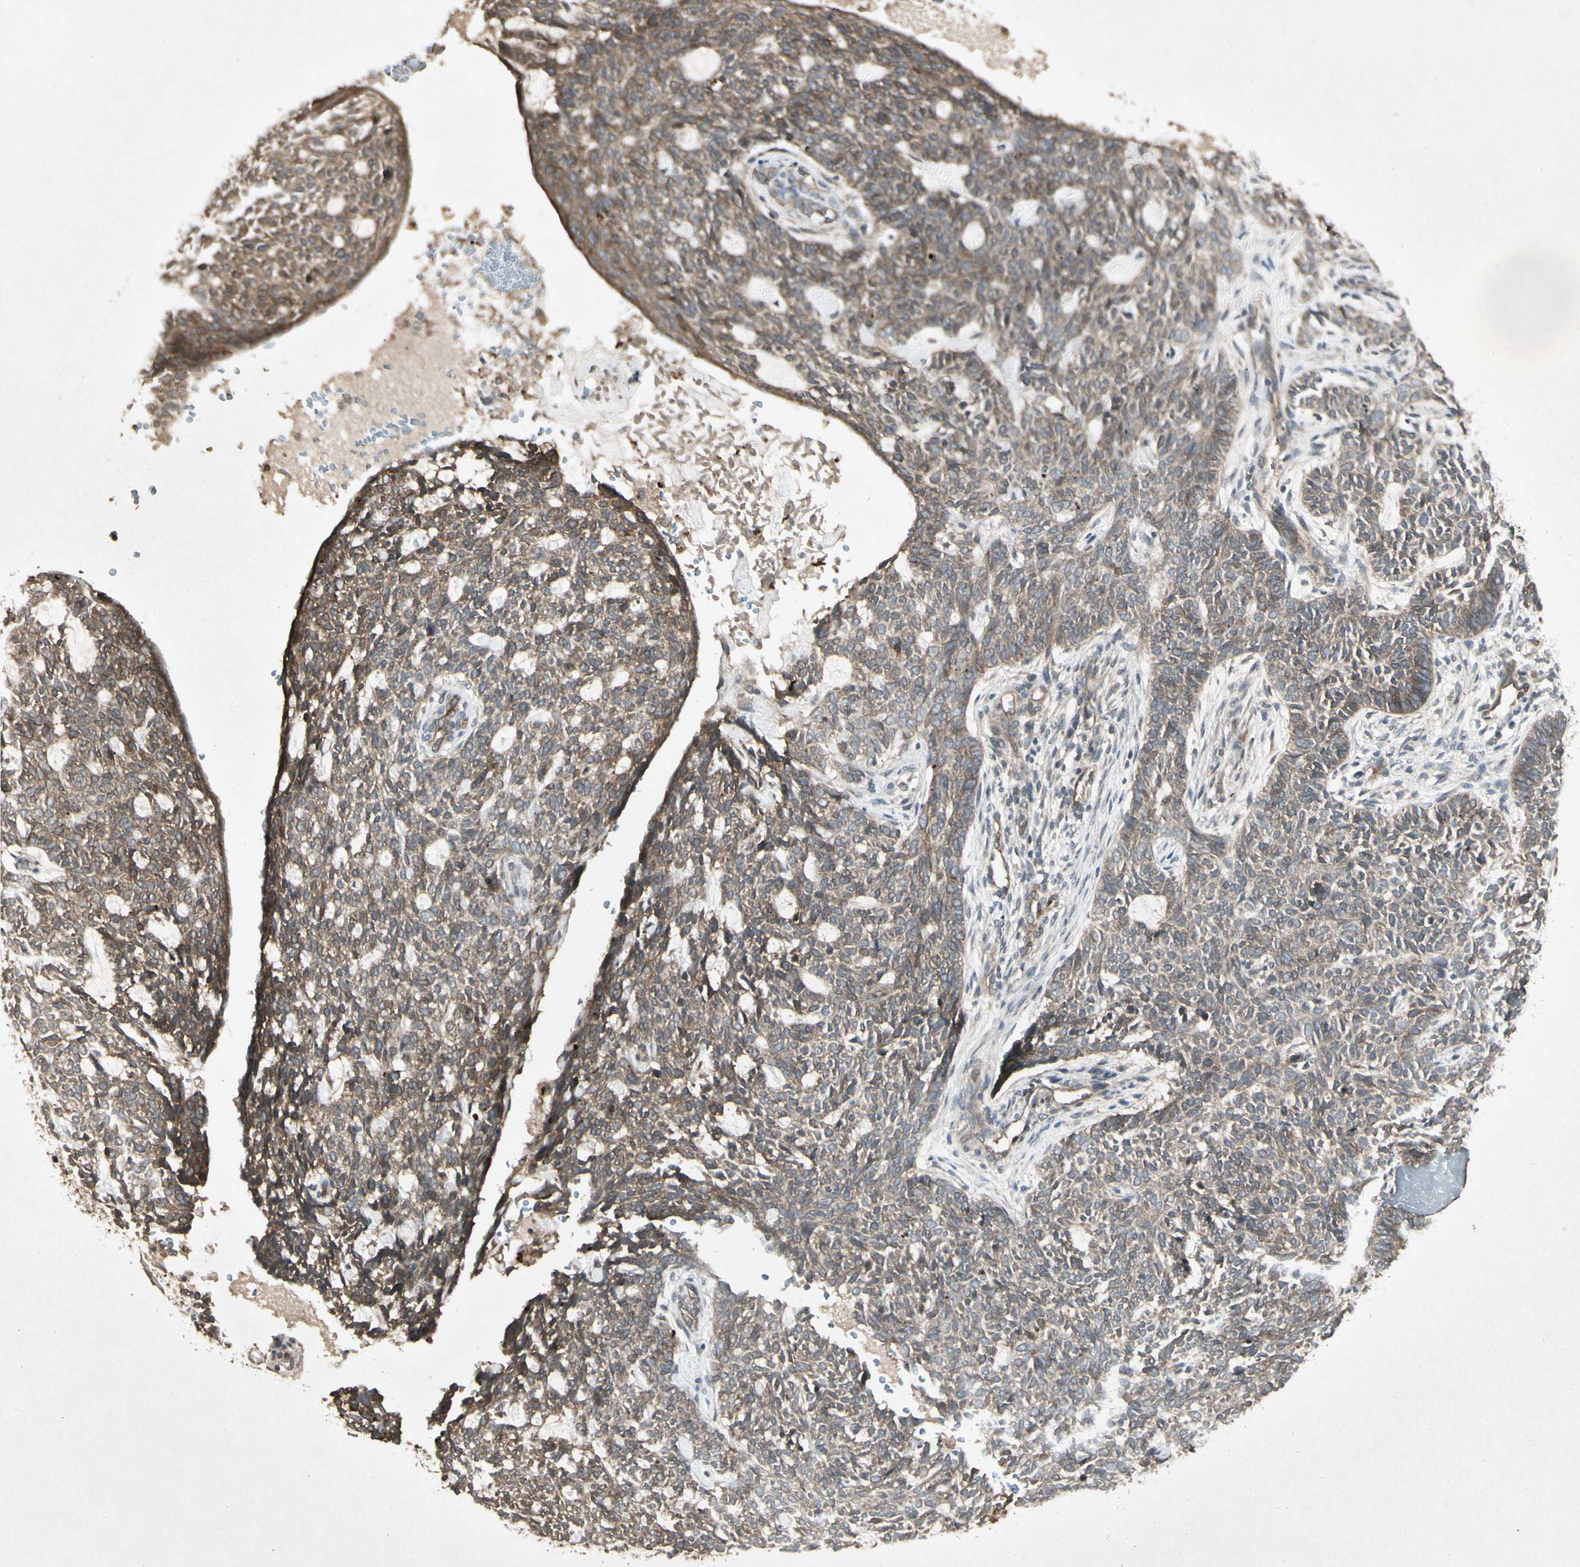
{"staining": {"intensity": "weak", "quantity": ">75%", "location": "cytoplasmic/membranous"}, "tissue": "skin cancer", "cell_type": "Tumor cells", "image_type": "cancer", "snomed": [{"axis": "morphology", "description": "Basal cell carcinoma"}, {"axis": "topography", "description": "Skin"}], "caption": "Immunohistochemistry (IHC) photomicrograph of neoplastic tissue: human skin cancer stained using immunohistochemistry reveals low levels of weak protein expression localized specifically in the cytoplasmic/membranous of tumor cells, appearing as a cytoplasmic/membranous brown color.", "gene": "JAG1", "patient": {"sex": "male", "age": 87}}